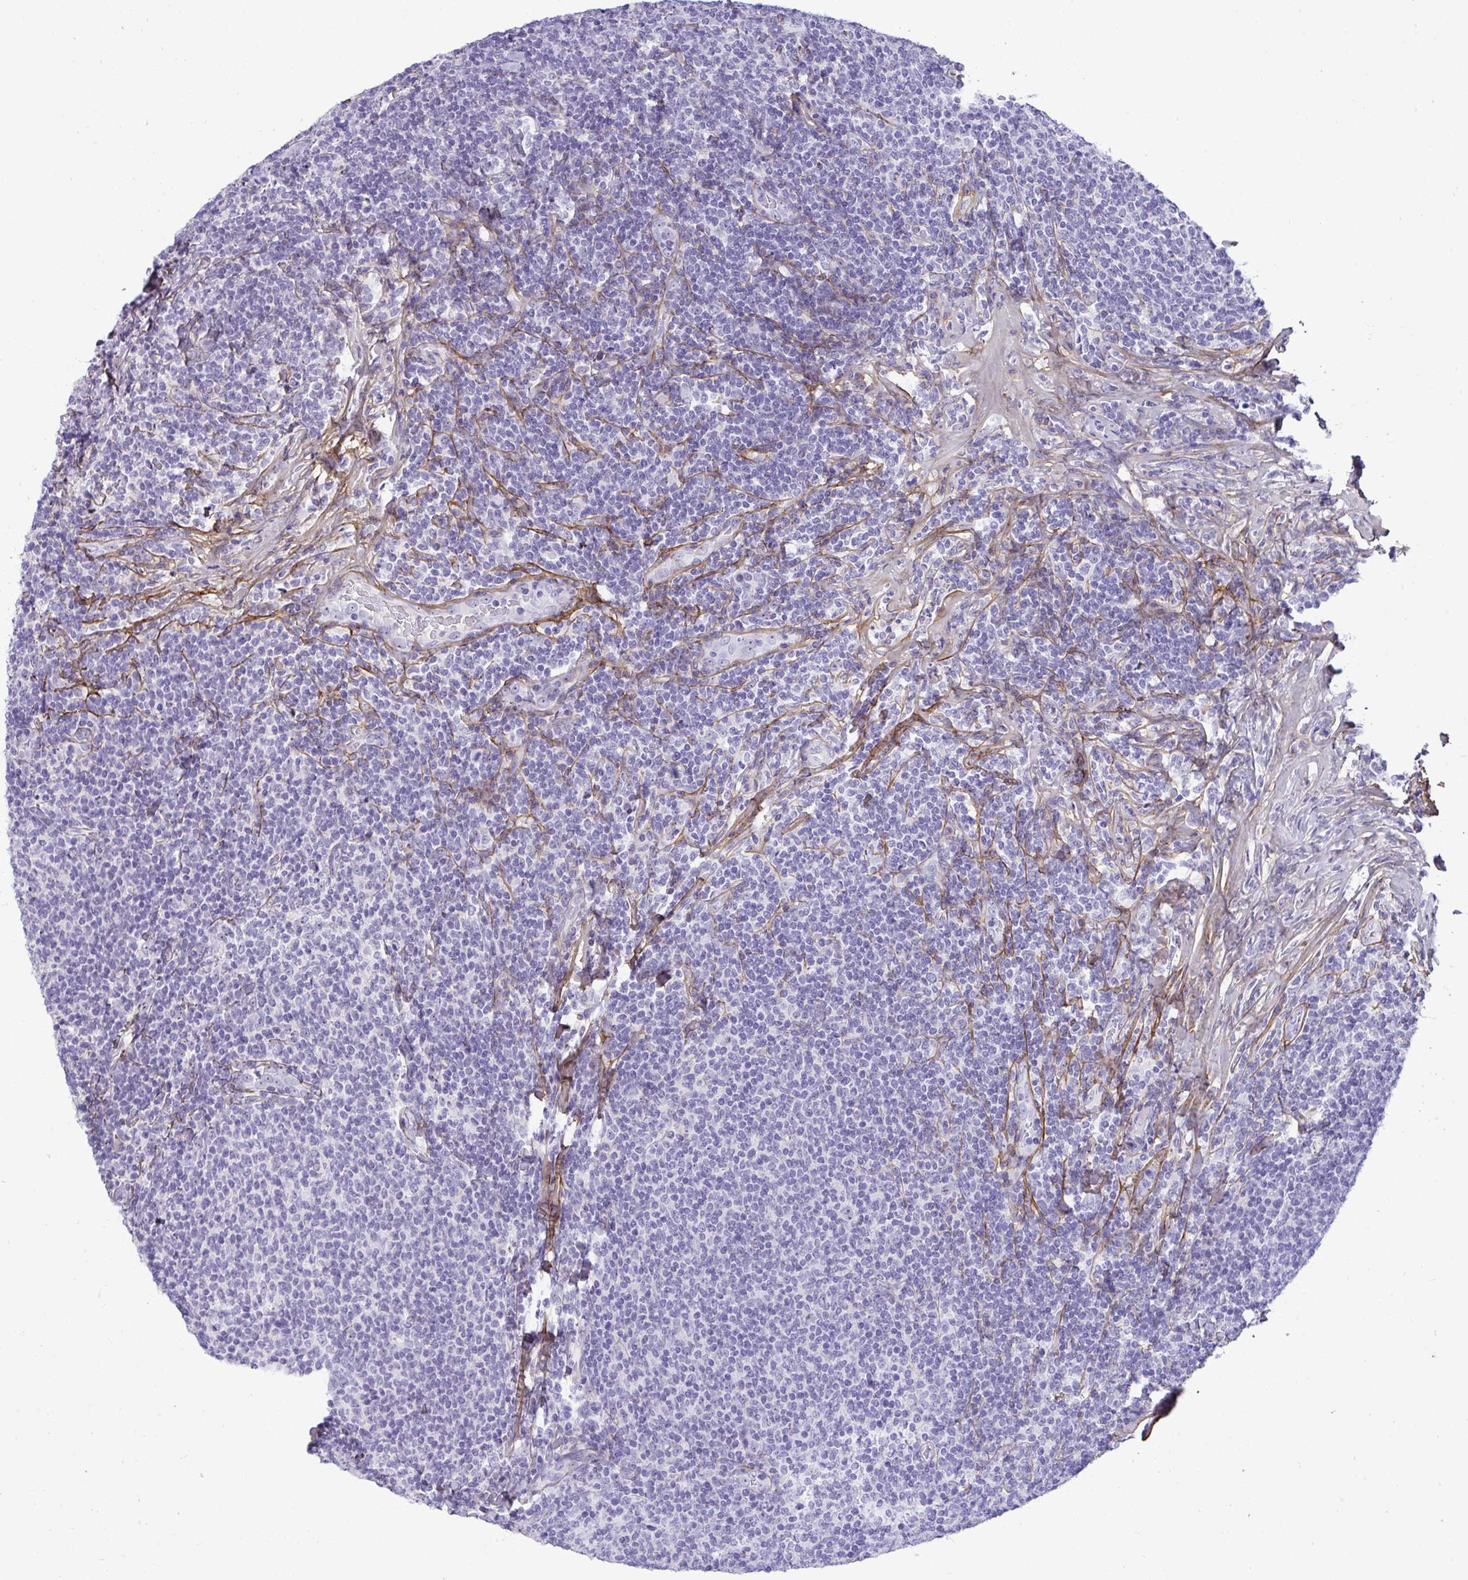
{"staining": {"intensity": "negative", "quantity": "none", "location": "none"}, "tissue": "lymphoma", "cell_type": "Tumor cells", "image_type": "cancer", "snomed": [{"axis": "morphology", "description": "Malignant lymphoma, non-Hodgkin's type, Low grade"}, {"axis": "topography", "description": "Lymph node"}], "caption": "An image of low-grade malignant lymphoma, non-Hodgkin's type stained for a protein exhibits no brown staining in tumor cells. Brightfield microscopy of immunohistochemistry stained with DAB (brown) and hematoxylin (blue), captured at high magnification.", "gene": "LHFPL6", "patient": {"sex": "male", "age": 52}}